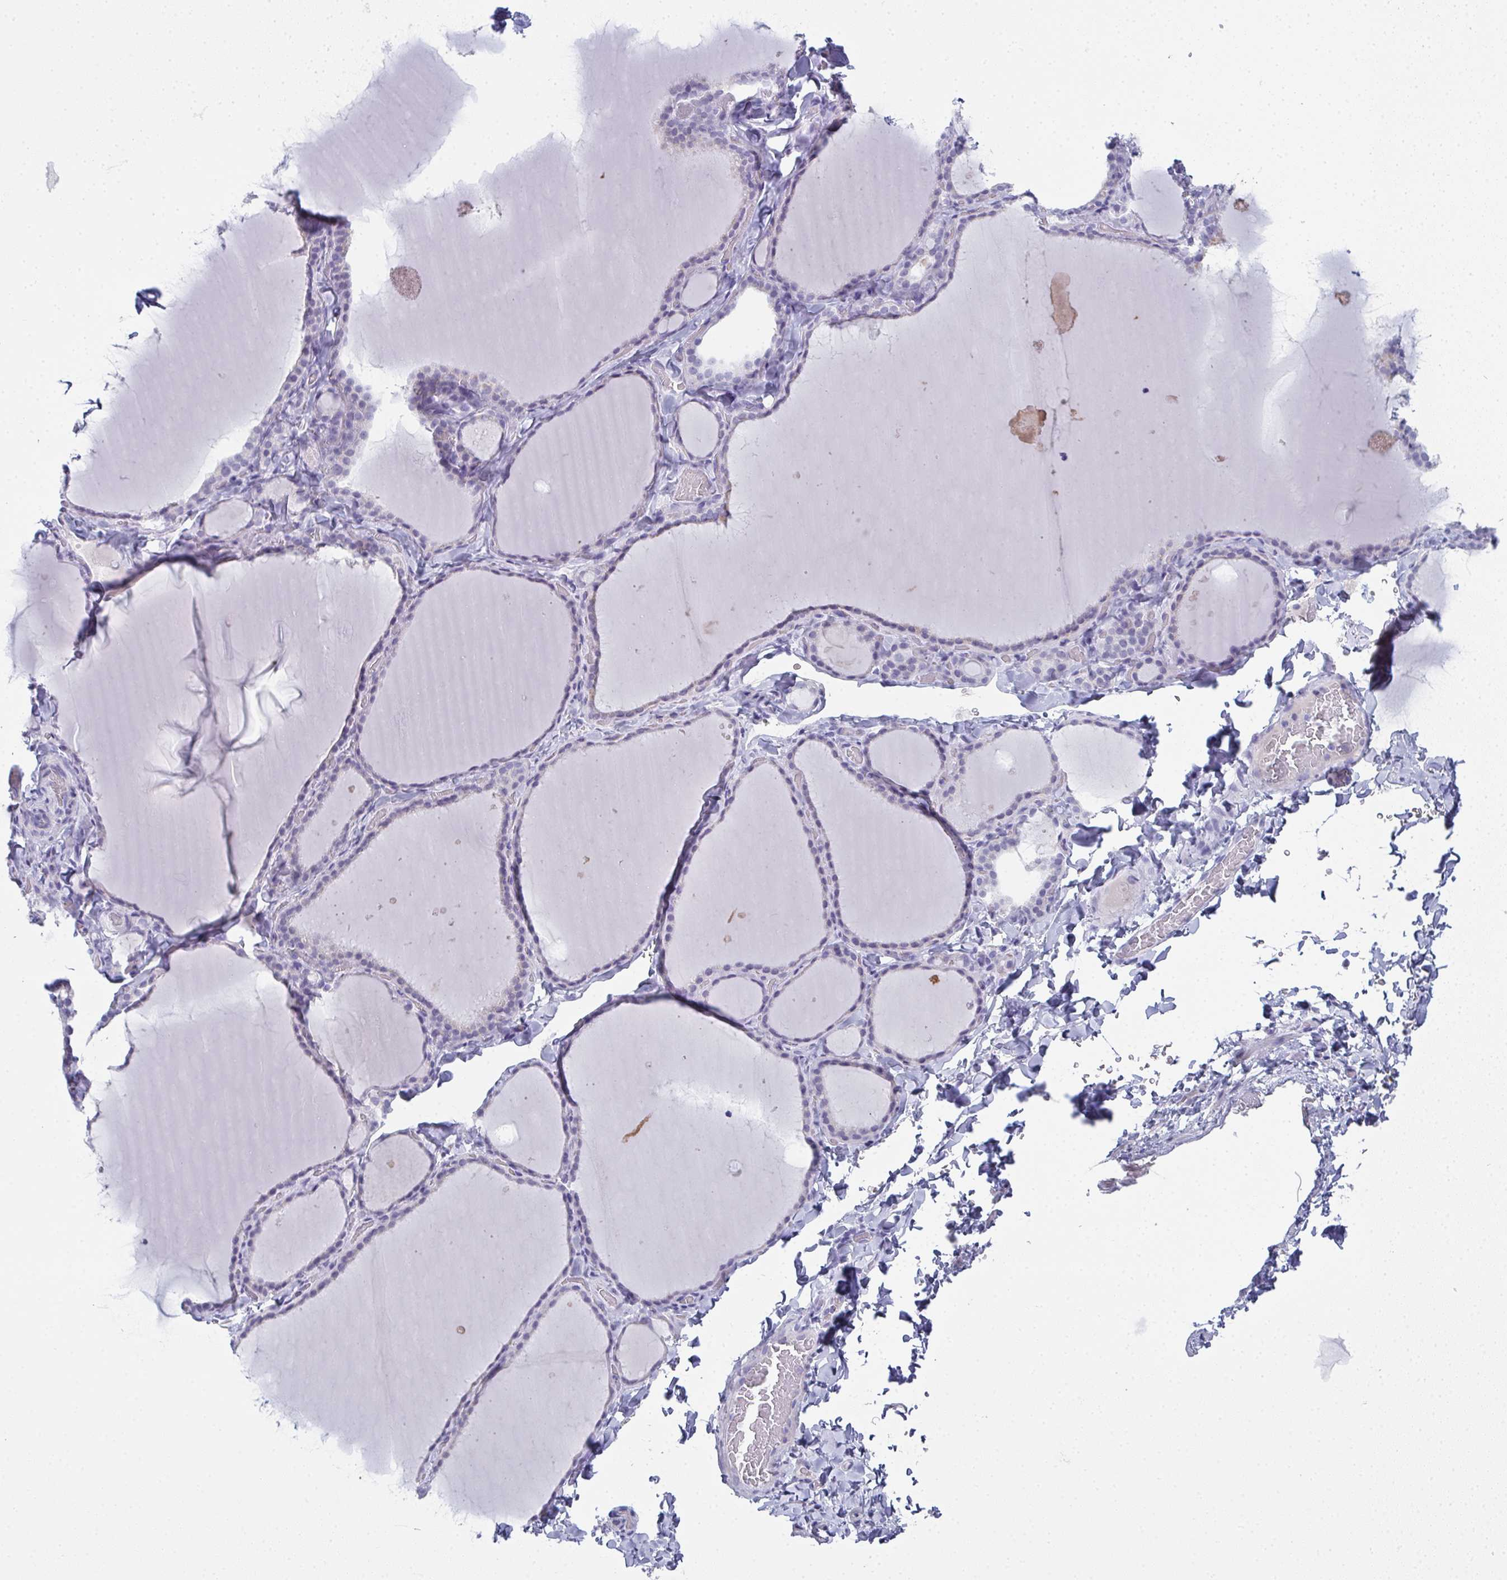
{"staining": {"intensity": "negative", "quantity": "none", "location": "none"}, "tissue": "thyroid gland", "cell_type": "Glandular cells", "image_type": "normal", "snomed": [{"axis": "morphology", "description": "Normal tissue, NOS"}, {"axis": "topography", "description": "Thyroid gland"}], "caption": "Thyroid gland stained for a protein using immunohistochemistry demonstrates no staining glandular cells.", "gene": "SLC36A2", "patient": {"sex": "female", "age": 22}}